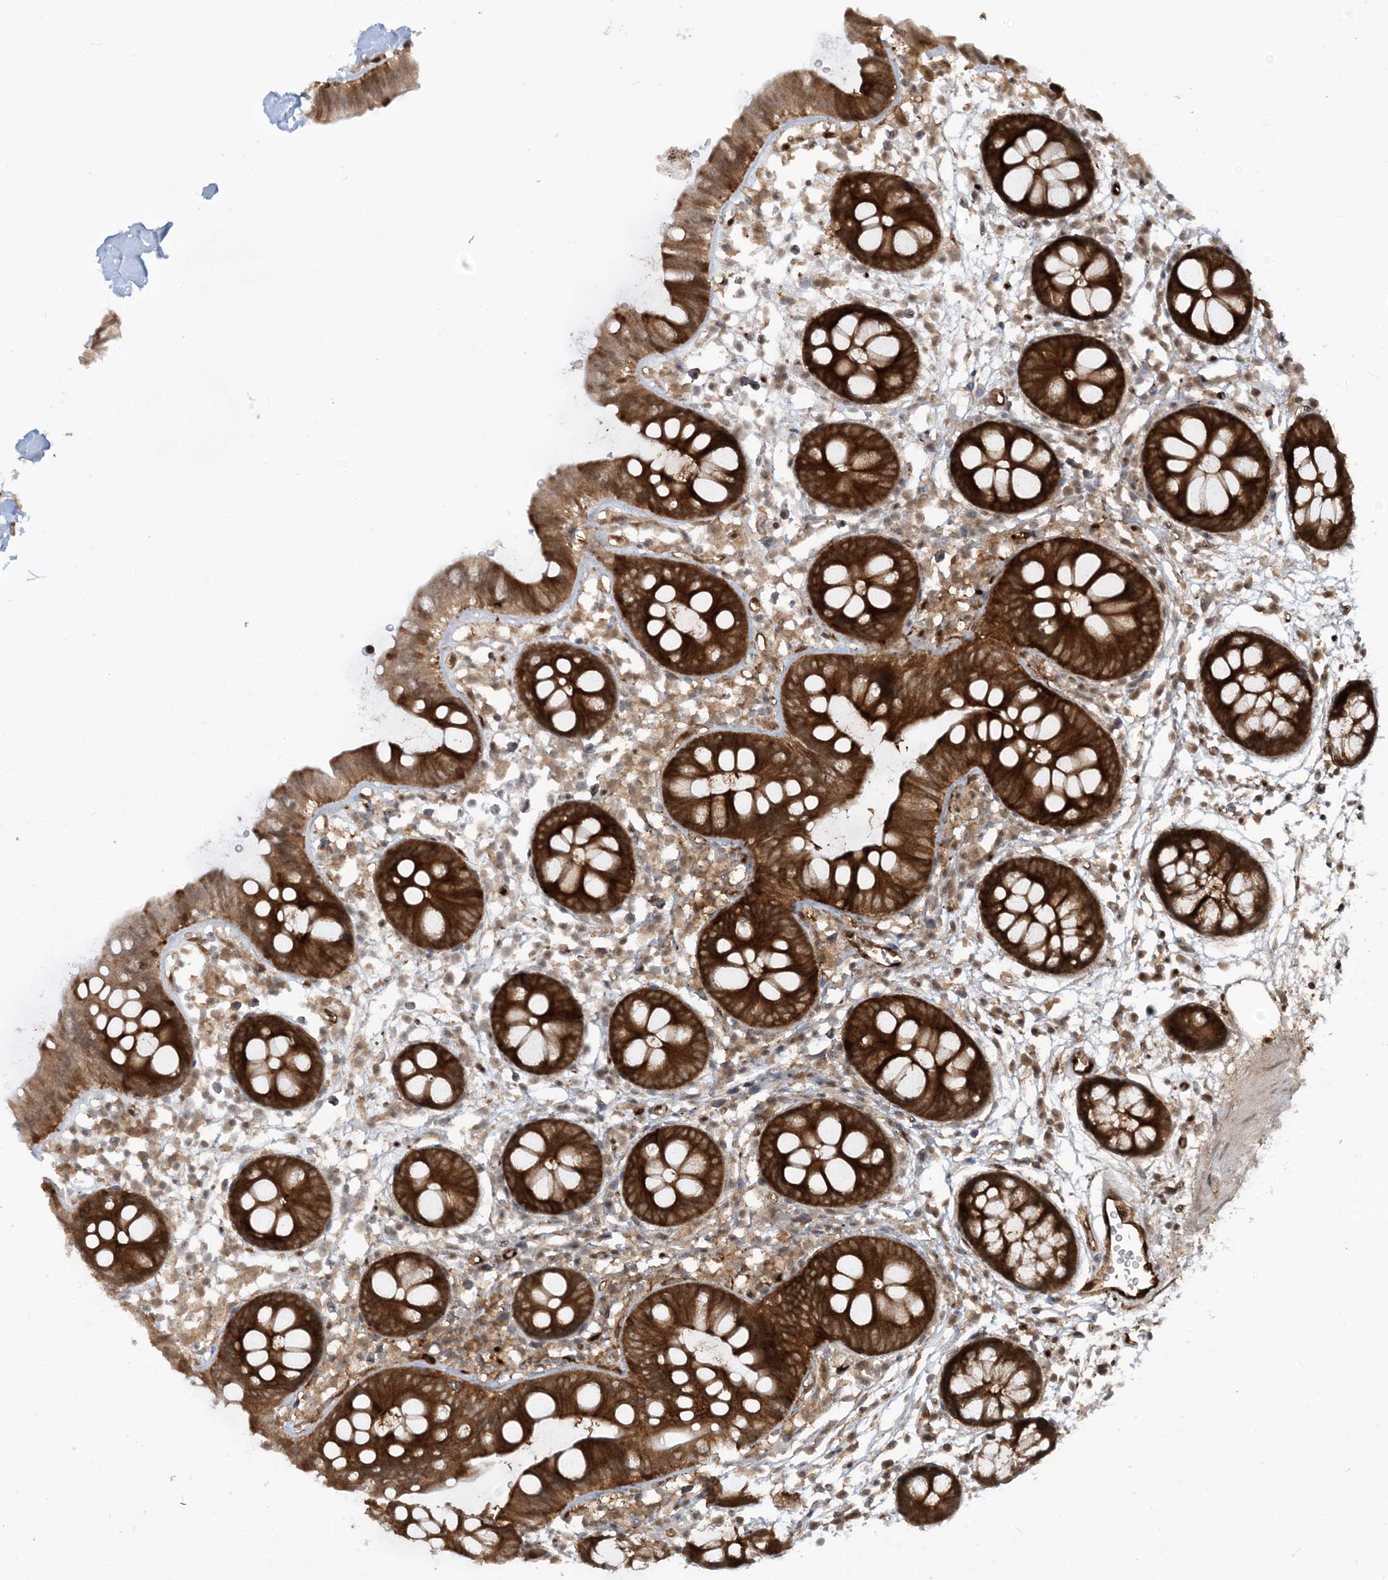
{"staining": {"intensity": "strong", "quantity": ">75%", "location": "cytoplasmic/membranous"}, "tissue": "colon", "cell_type": "Endothelial cells", "image_type": "normal", "snomed": [{"axis": "morphology", "description": "Normal tissue, NOS"}, {"axis": "topography", "description": "Colon"}], "caption": "Endothelial cells exhibit strong cytoplasmic/membranous expression in approximately >75% of cells in unremarkable colon.", "gene": "CERT1", "patient": {"sex": "male", "age": 56}}